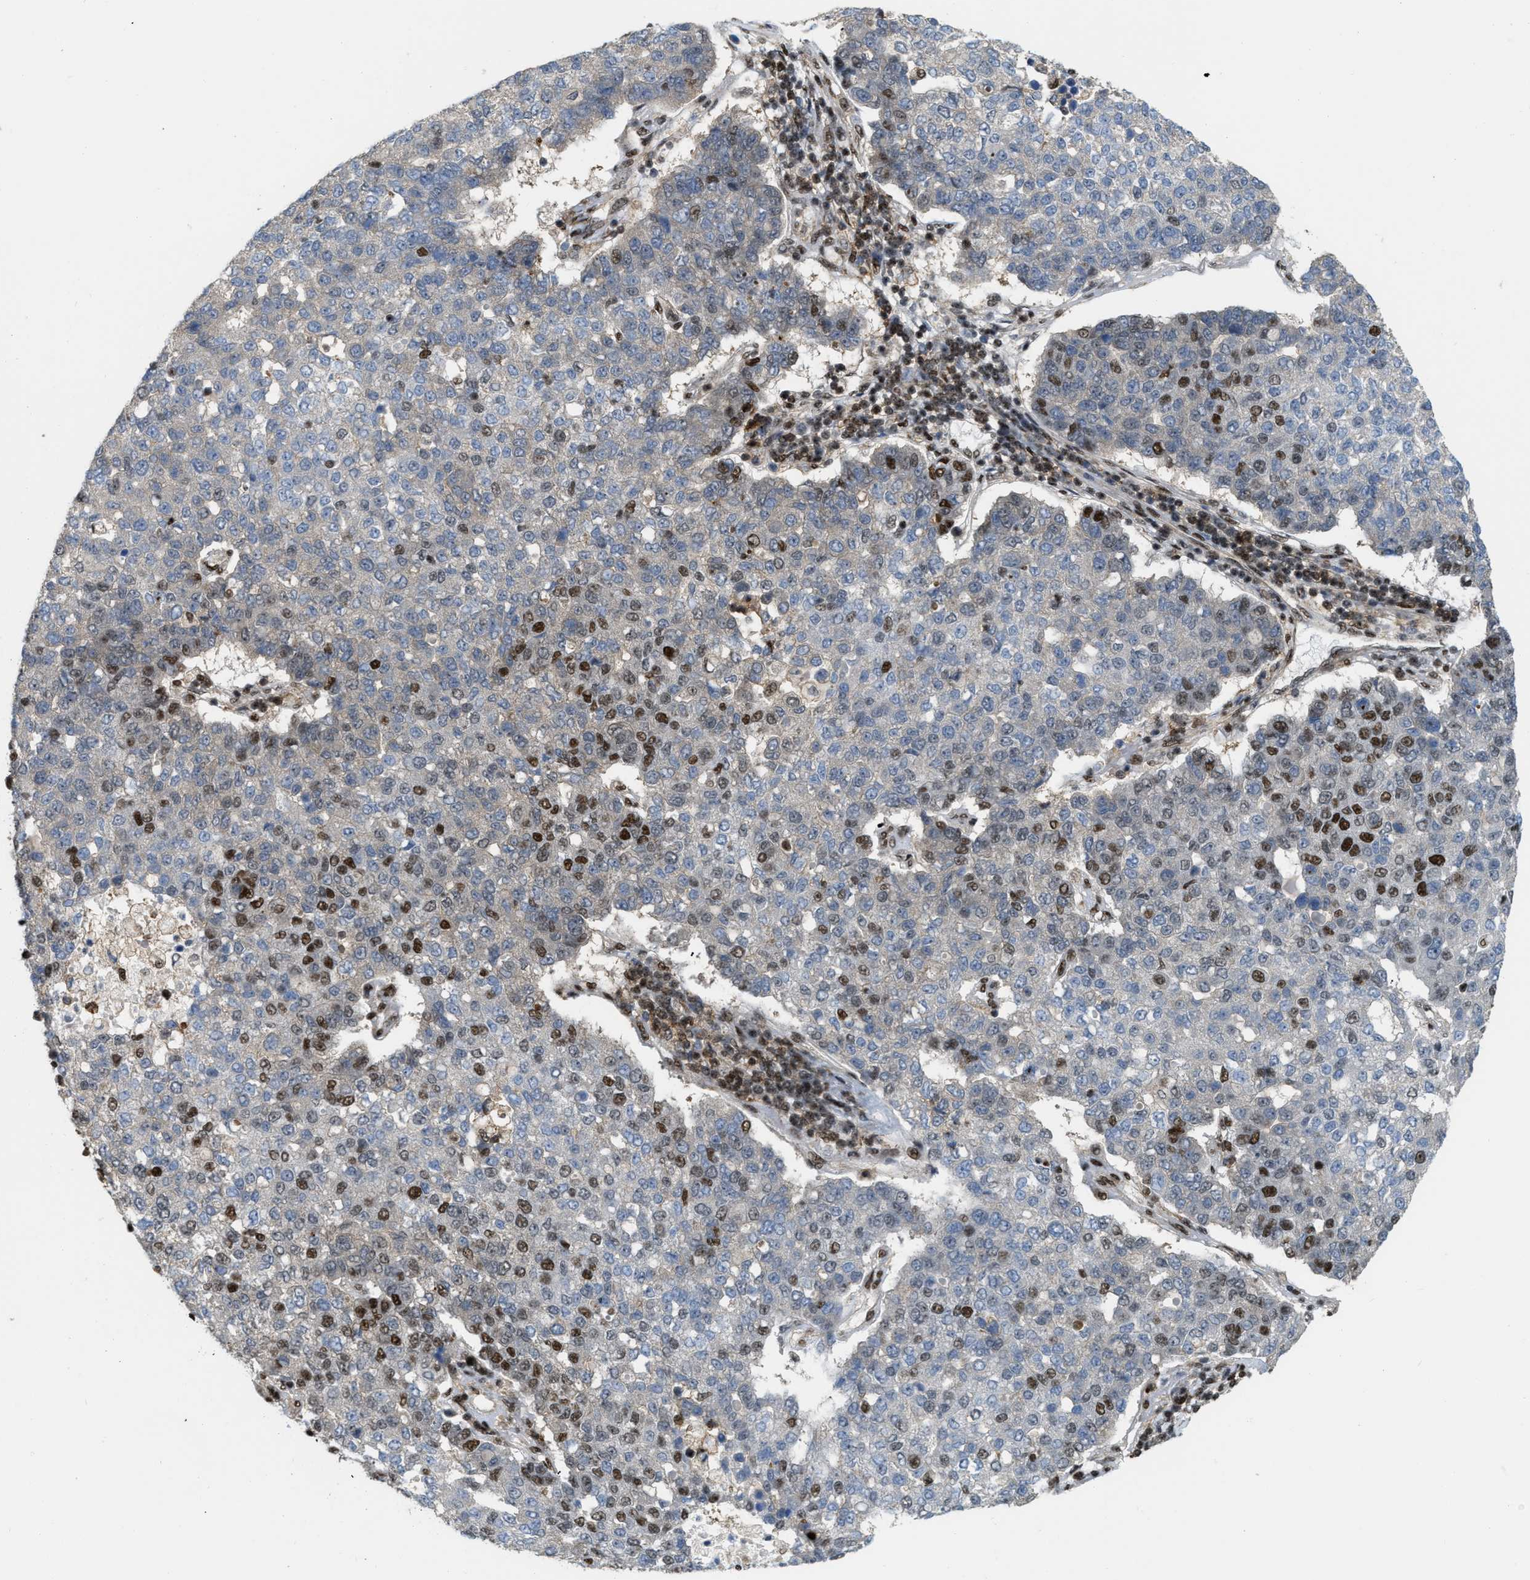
{"staining": {"intensity": "moderate", "quantity": "<25%", "location": "nuclear"}, "tissue": "pancreatic cancer", "cell_type": "Tumor cells", "image_type": "cancer", "snomed": [{"axis": "morphology", "description": "Adenocarcinoma, NOS"}, {"axis": "topography", "description": "Pancreas"}], "caption": "Protein expression analysis of human adenocarcinoma (pancreatic) reveals moderate nuclear staining in approximately <25% of tumor cells. (DAB IHC, brown staining for protein, blue staining for nuclei).", "gene": "NUMA1", "patient": {"sex": "female", "age": 61}}